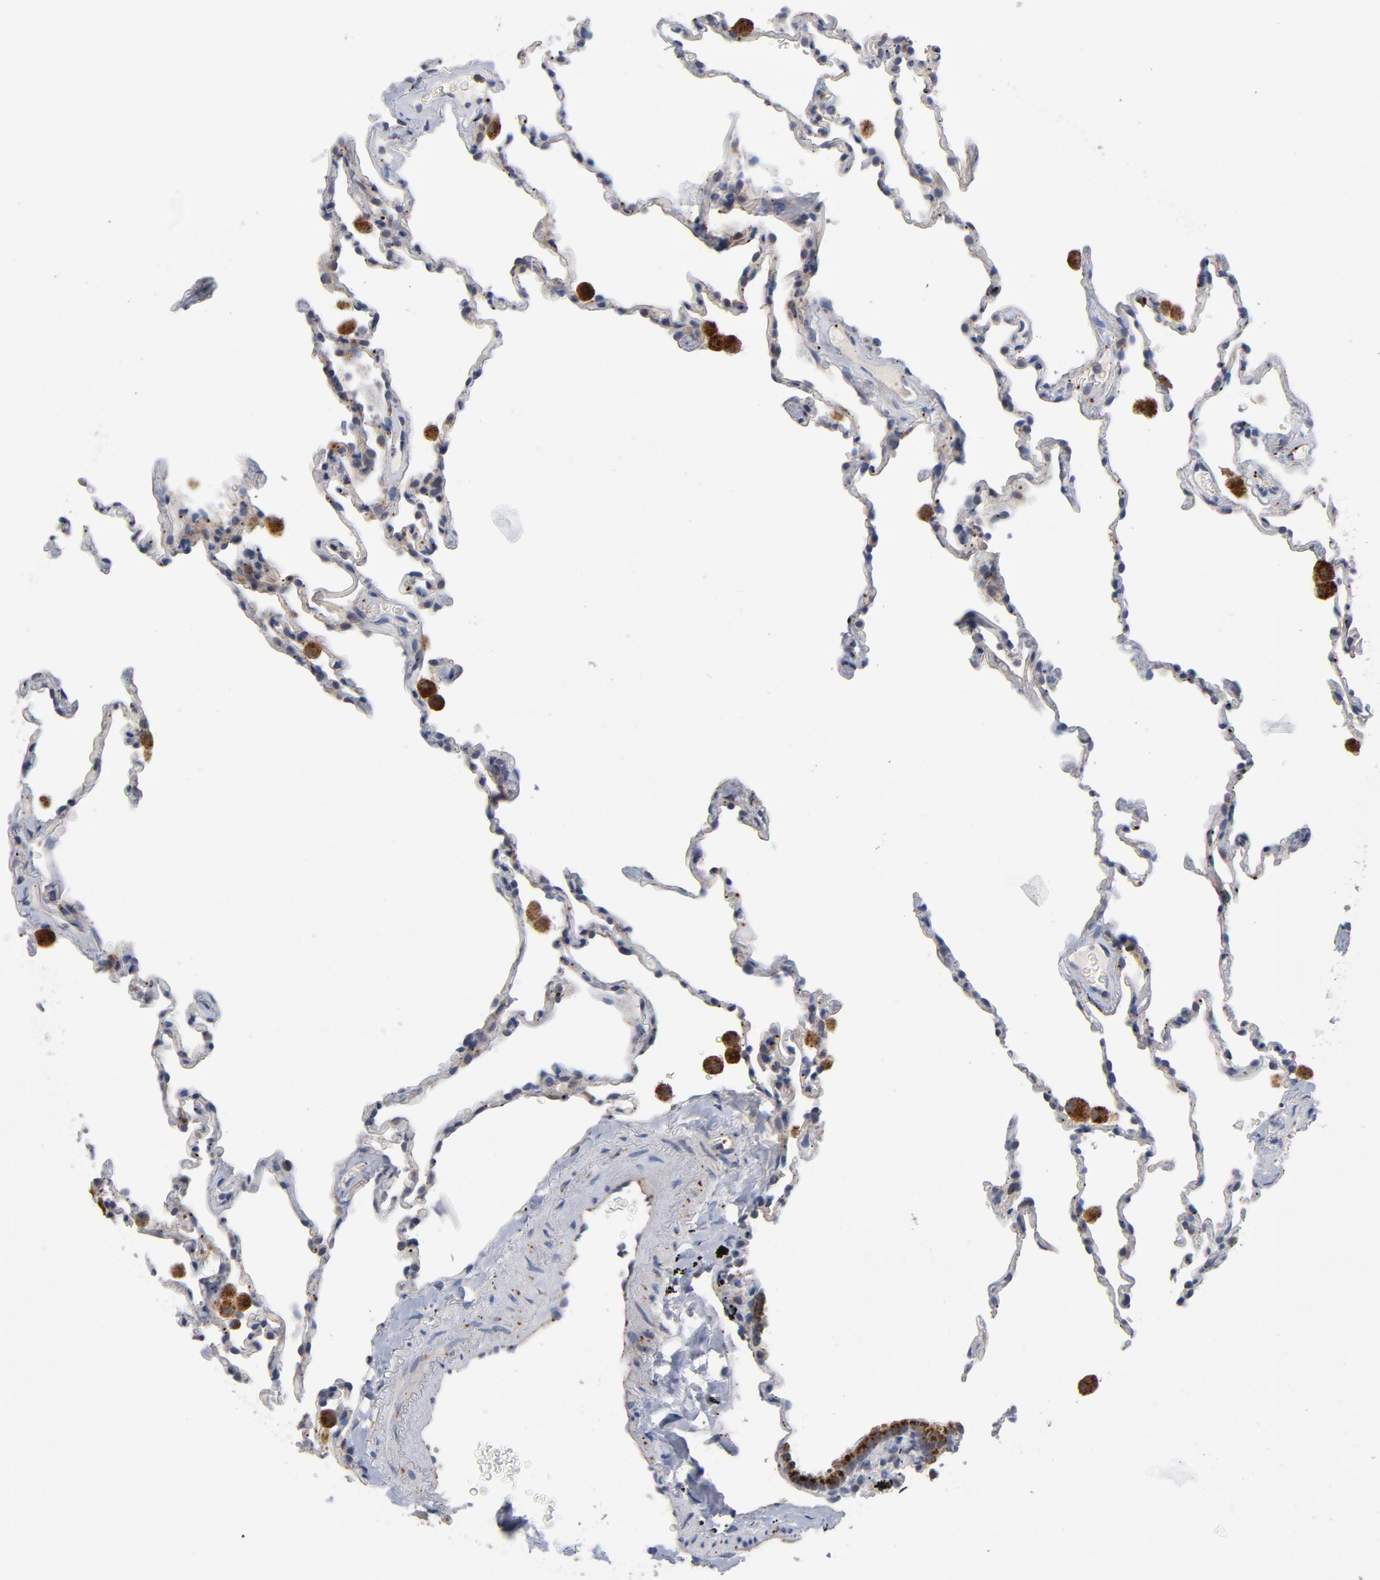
{"staining": {"intensity": "negative", "quantity": "none", "location": "none"}, "tissue": "lung", "cell_type": "Alveolar cells", "image_type": "normal", "snomed": [{"axis": "morphology", "description": "Normal tissue, NOS"}, {"axis": "morphology", "description": "Soft tissue tumor metastatic"}, {"axis": "topography", "description": "Lung"}], "caption": "This is a image of immunohistochemistry staining of normal lung, which shows no positivity in alveolar cells. (DAB immunohistochemistry visualized using brightfield microscopy, high magnification).", "gene": "AKT2", "patient": {"sex": "male", "age": 59}}